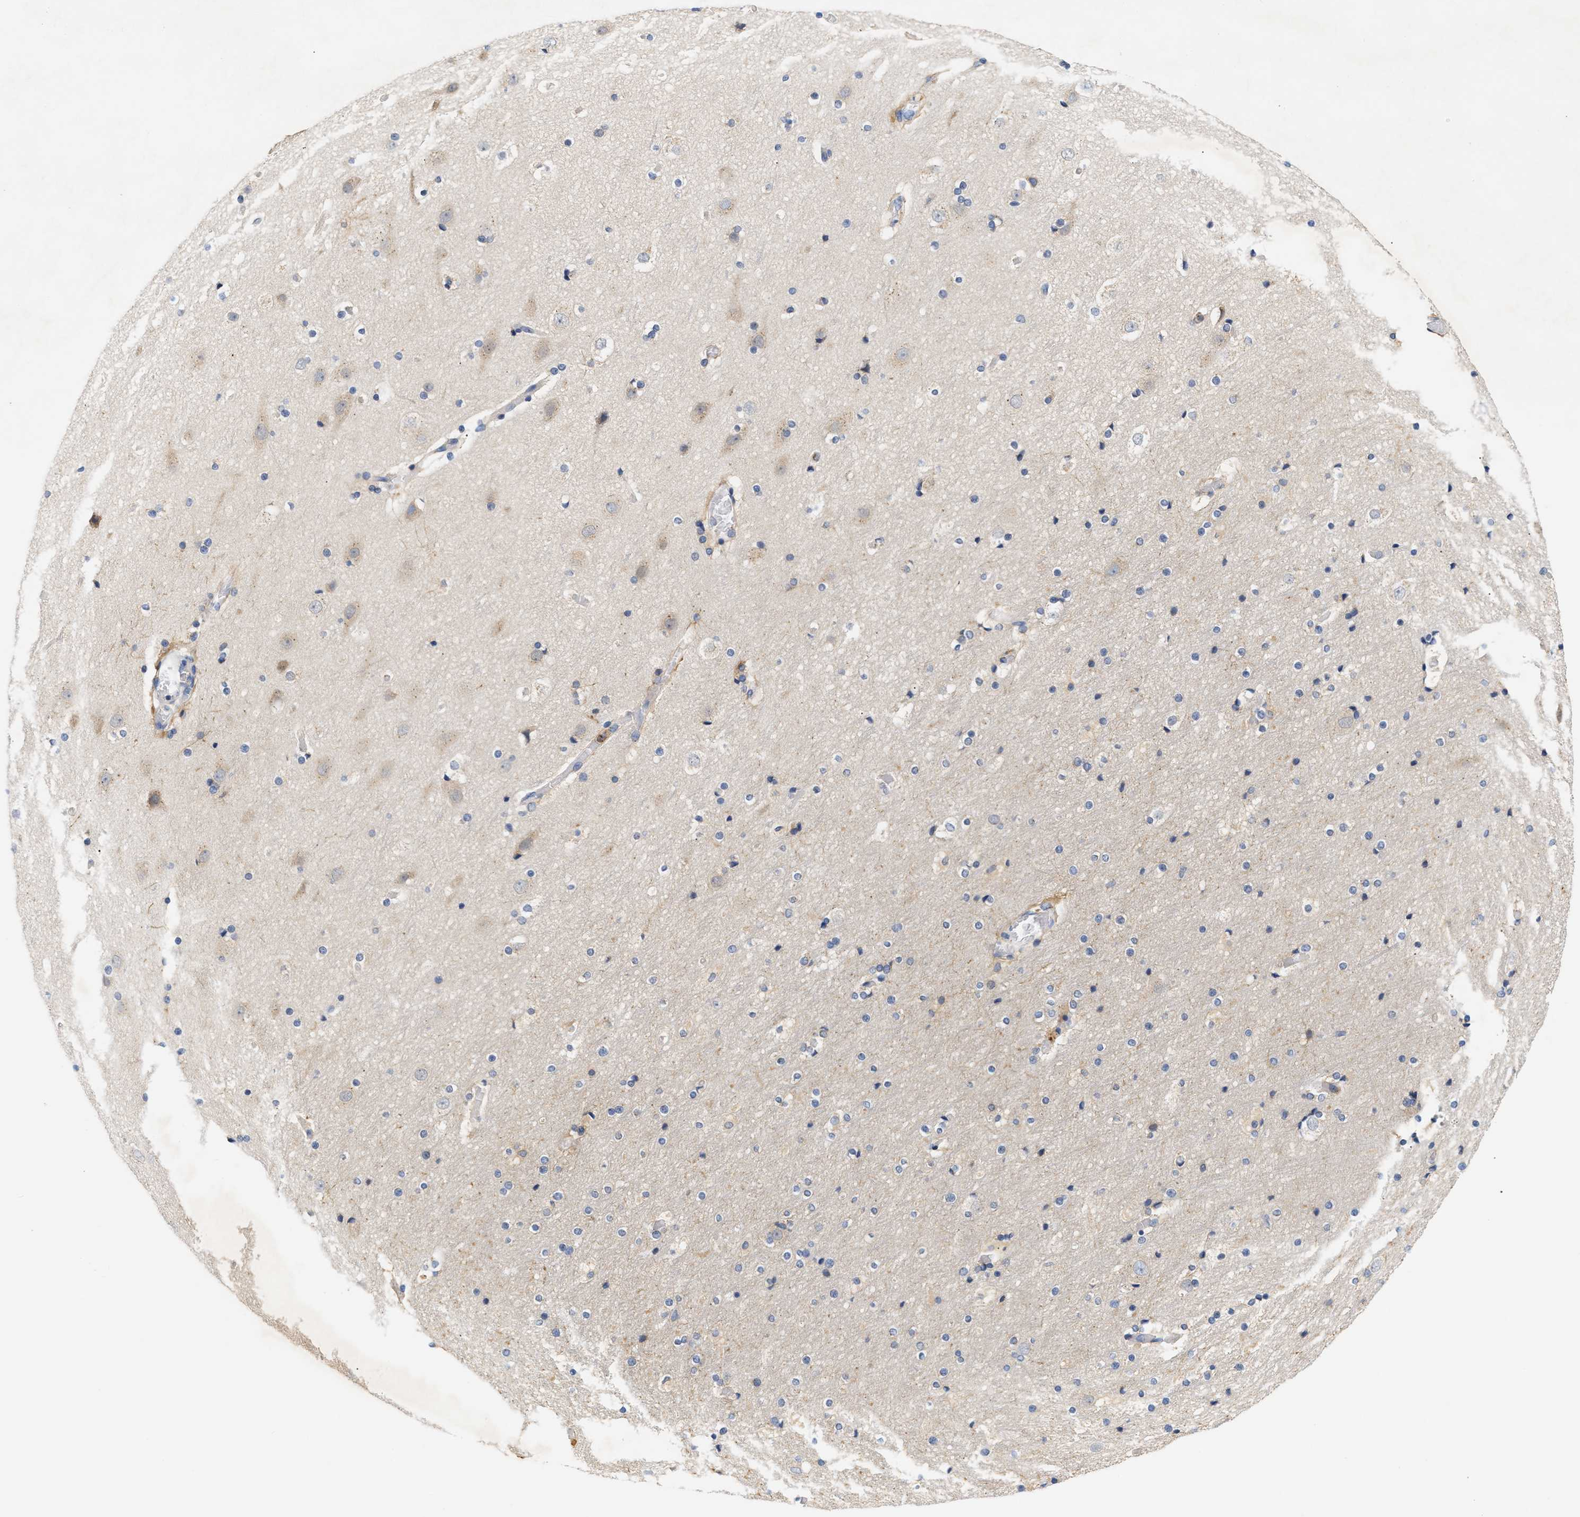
{"staining": {"intensity": "moderate", "quantity": "25%-75%", "location": "cytoplasmic/membranous"}, "tissue": "cerebral cortex", "cell_type": "Endothelial cells", "image_type": "normal", "snomed": [{"axis": "morphology", "description": "Normal tissue, NOS"}, {"axis": "topography", "description": "Cerebral cortex"}], "caption": "Immunohistochemical staining of benign cerebral cortex reveals moderate cytoplasmic/membranous protein staining in about 25%-75% of endothelial cells.", "gene": "TRIM50", "patient": {"sex": "male", "age": 57}}